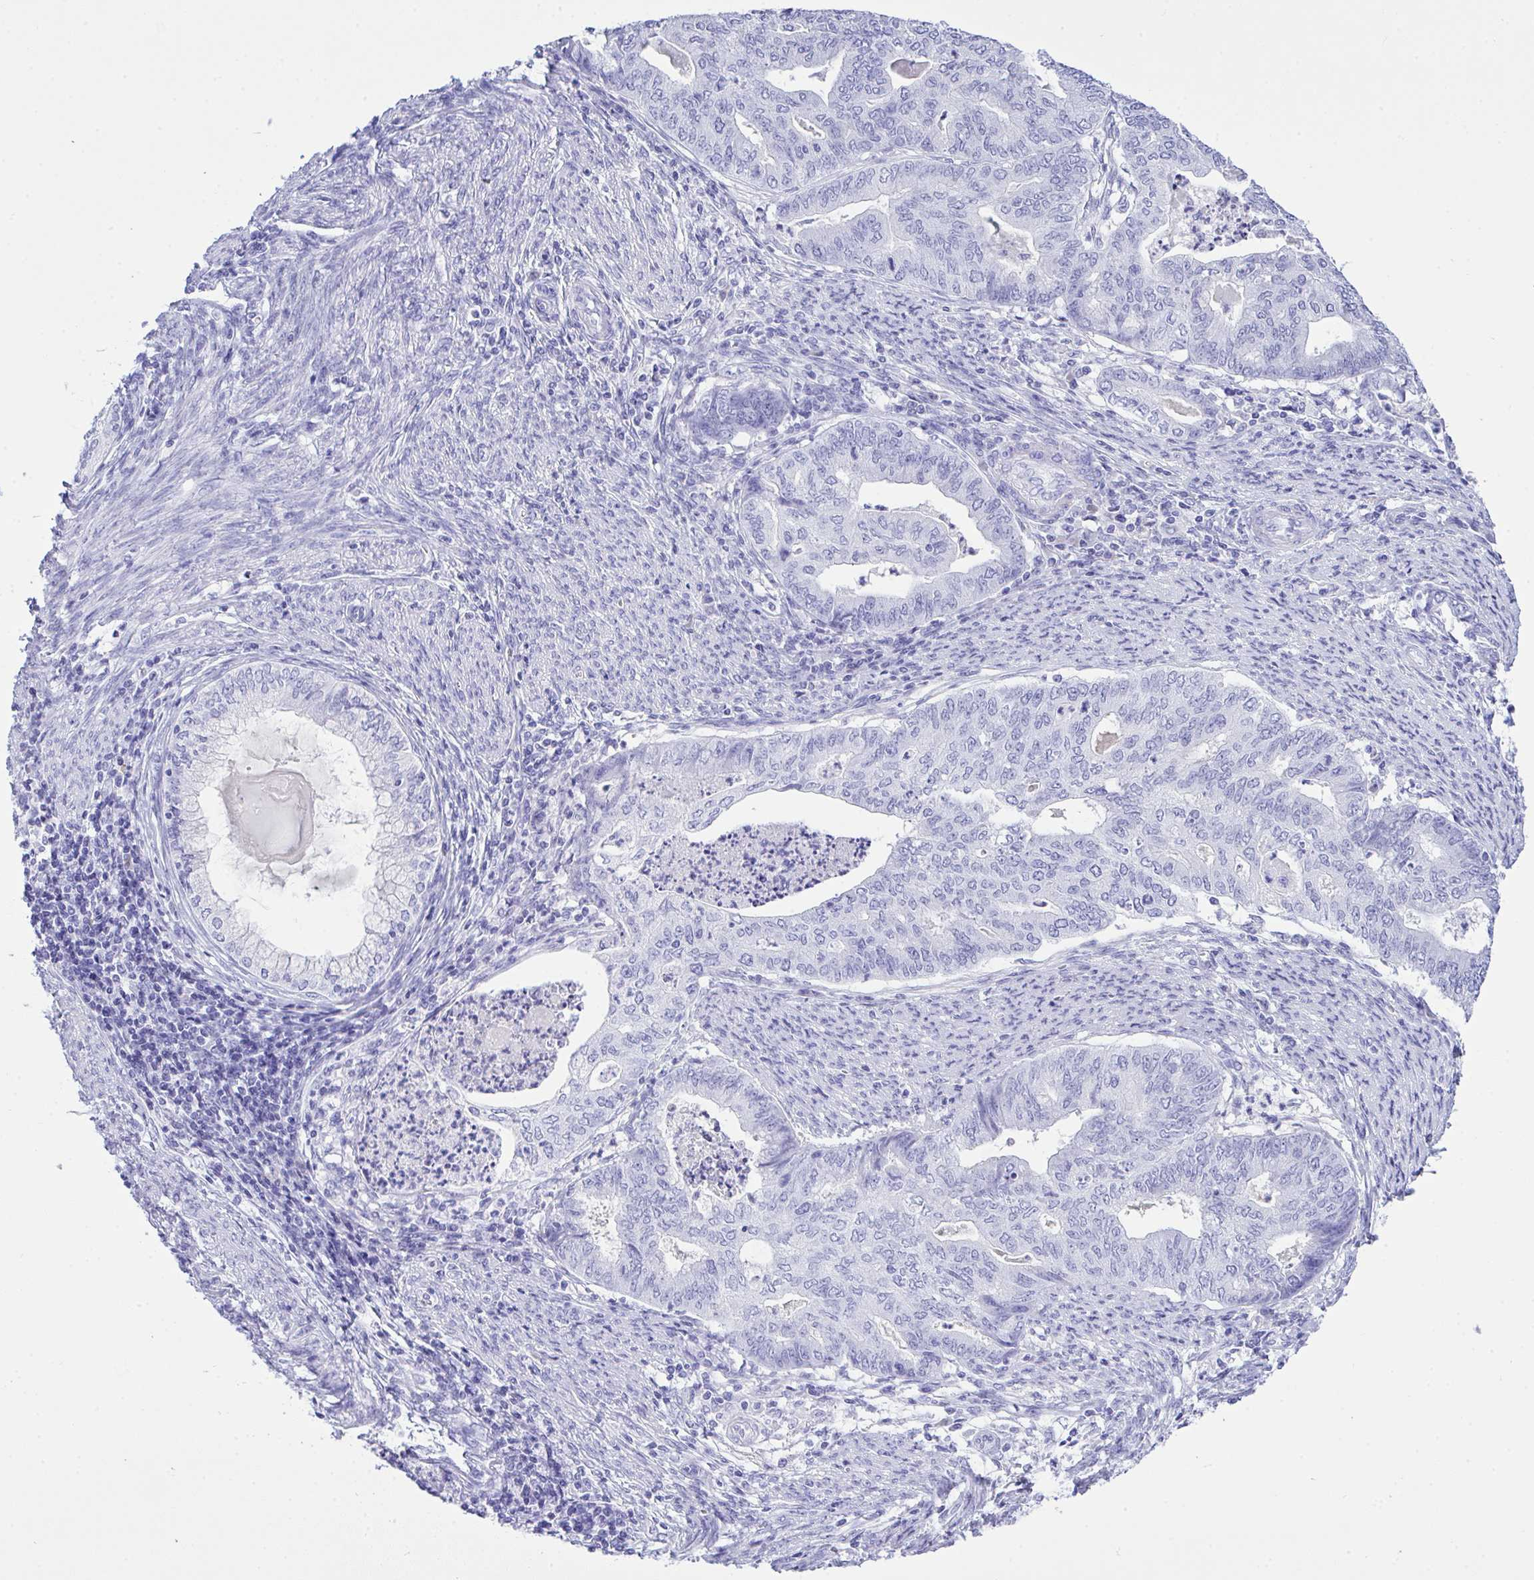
{"staining": {"intensity": "negative", "quantity": "none", "location": "none"}, "tissue": "endometrial cancer", "cell_type": "Tumor cells", "image_type": "cancer", "snomed": [{"axis": "morphology", "description": "Adenocarcinoma, NOS"}, {"axis": "topography", "description": "Endometrium"}], "caption": "Protein analysis of endometrial adenocarcinoma exhibits no significant staining in tumor cells. The staining was performed using DAB (3,3'-diaminobenzidine) to visualize the protein expression in brown, while the nuclei were stained in blue with hematoxylin (Magnification: 20x).", "gene": "AKR1D1", "patient": {"sex": "female", "age": 79}}